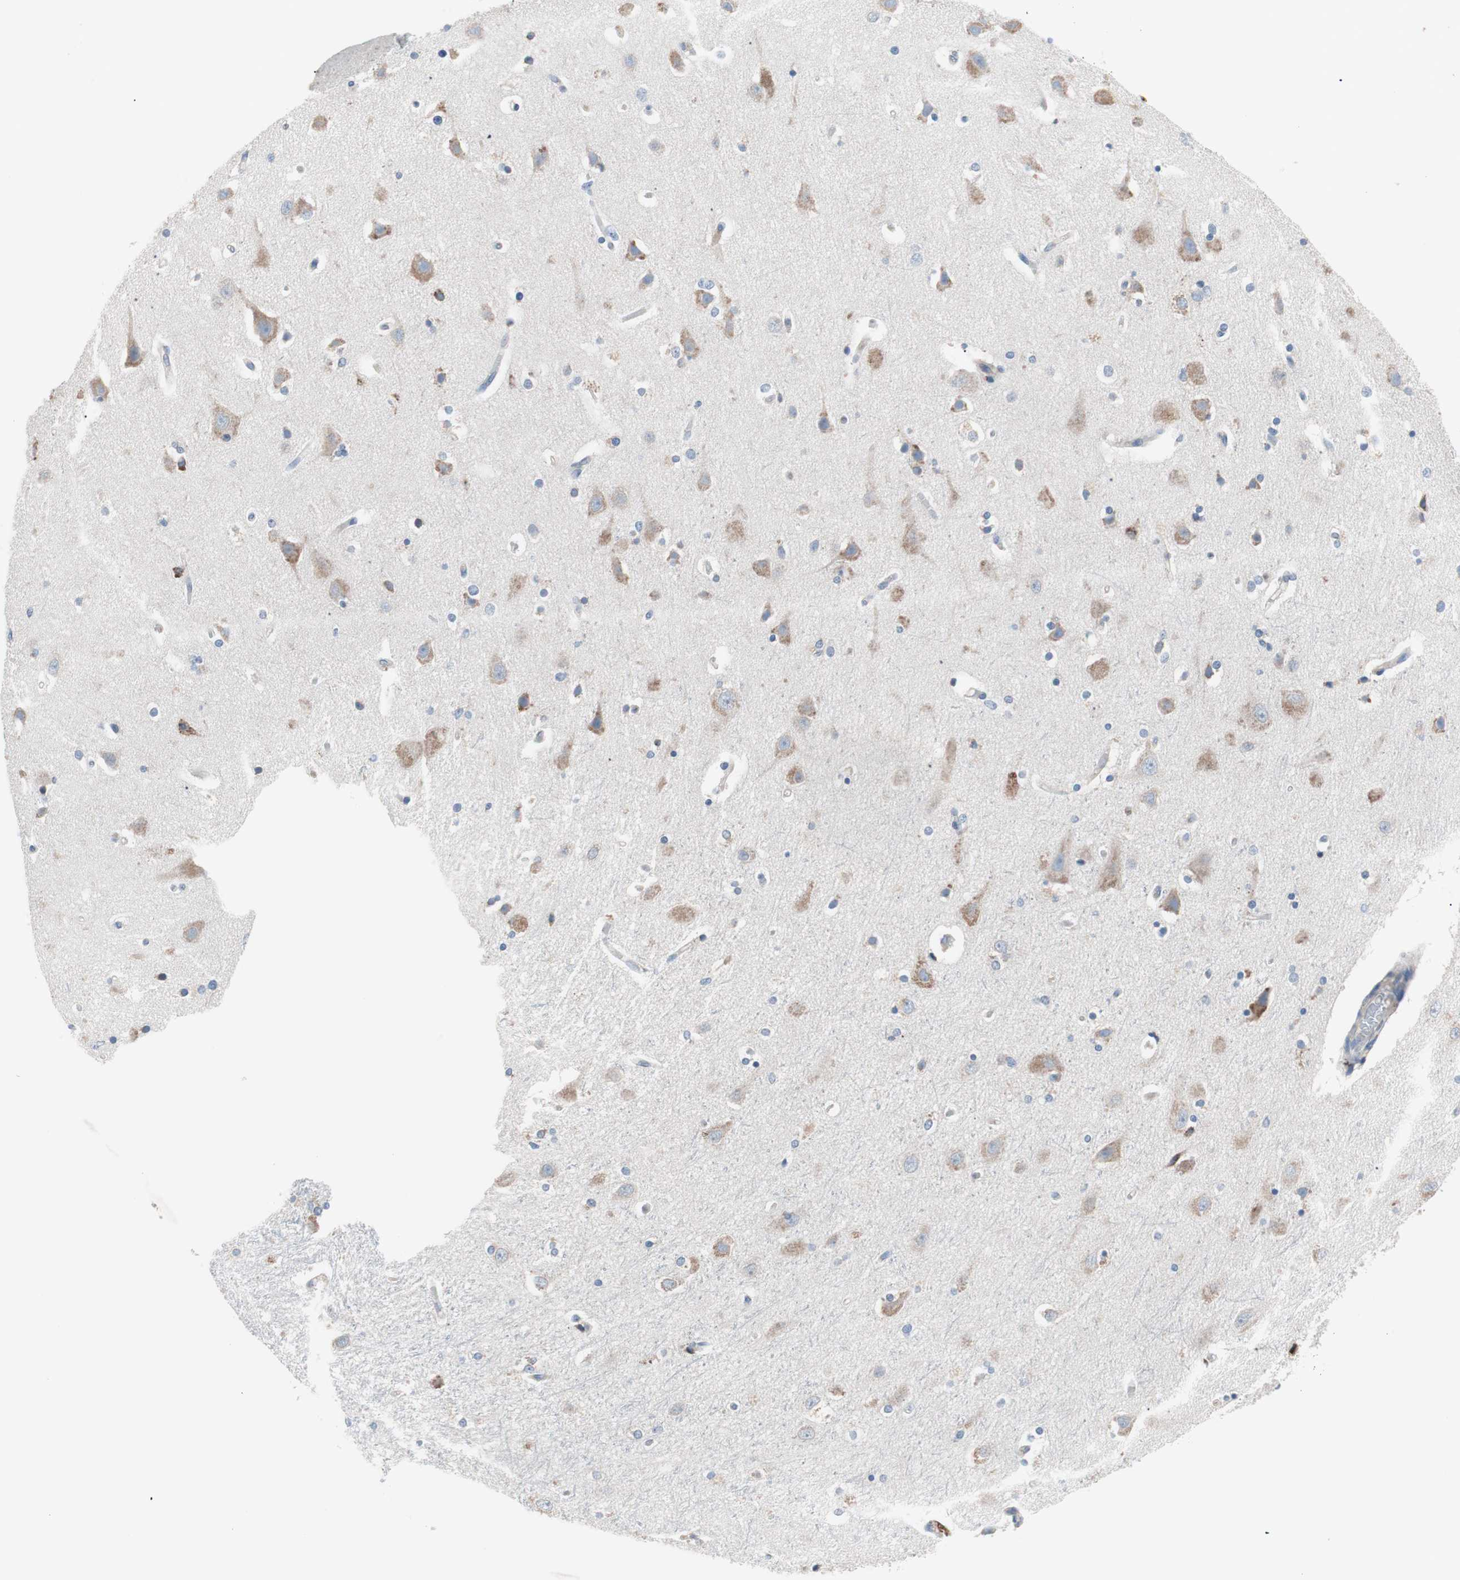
{"staining": {"intensity": "weak", "quantity": "<25%", "location": "cytoplasmic/membranous"}, "tissue": "caudate", "cell_type": "Glial cells", "image_type": "normal", "snomed": [{"axis": "morphology", "description": "Normal tissue, NOS"}, {"axis": "topography", "description": "Lateral ventricle wall"}], "caption": "Caudate was stained to show a protein in brown. There is no significant staining in glial cells. (DAB immunohistochemistry, high magnification).", "gene": "SLC27A4", "patient": {"sex": "female", "age": 54}}